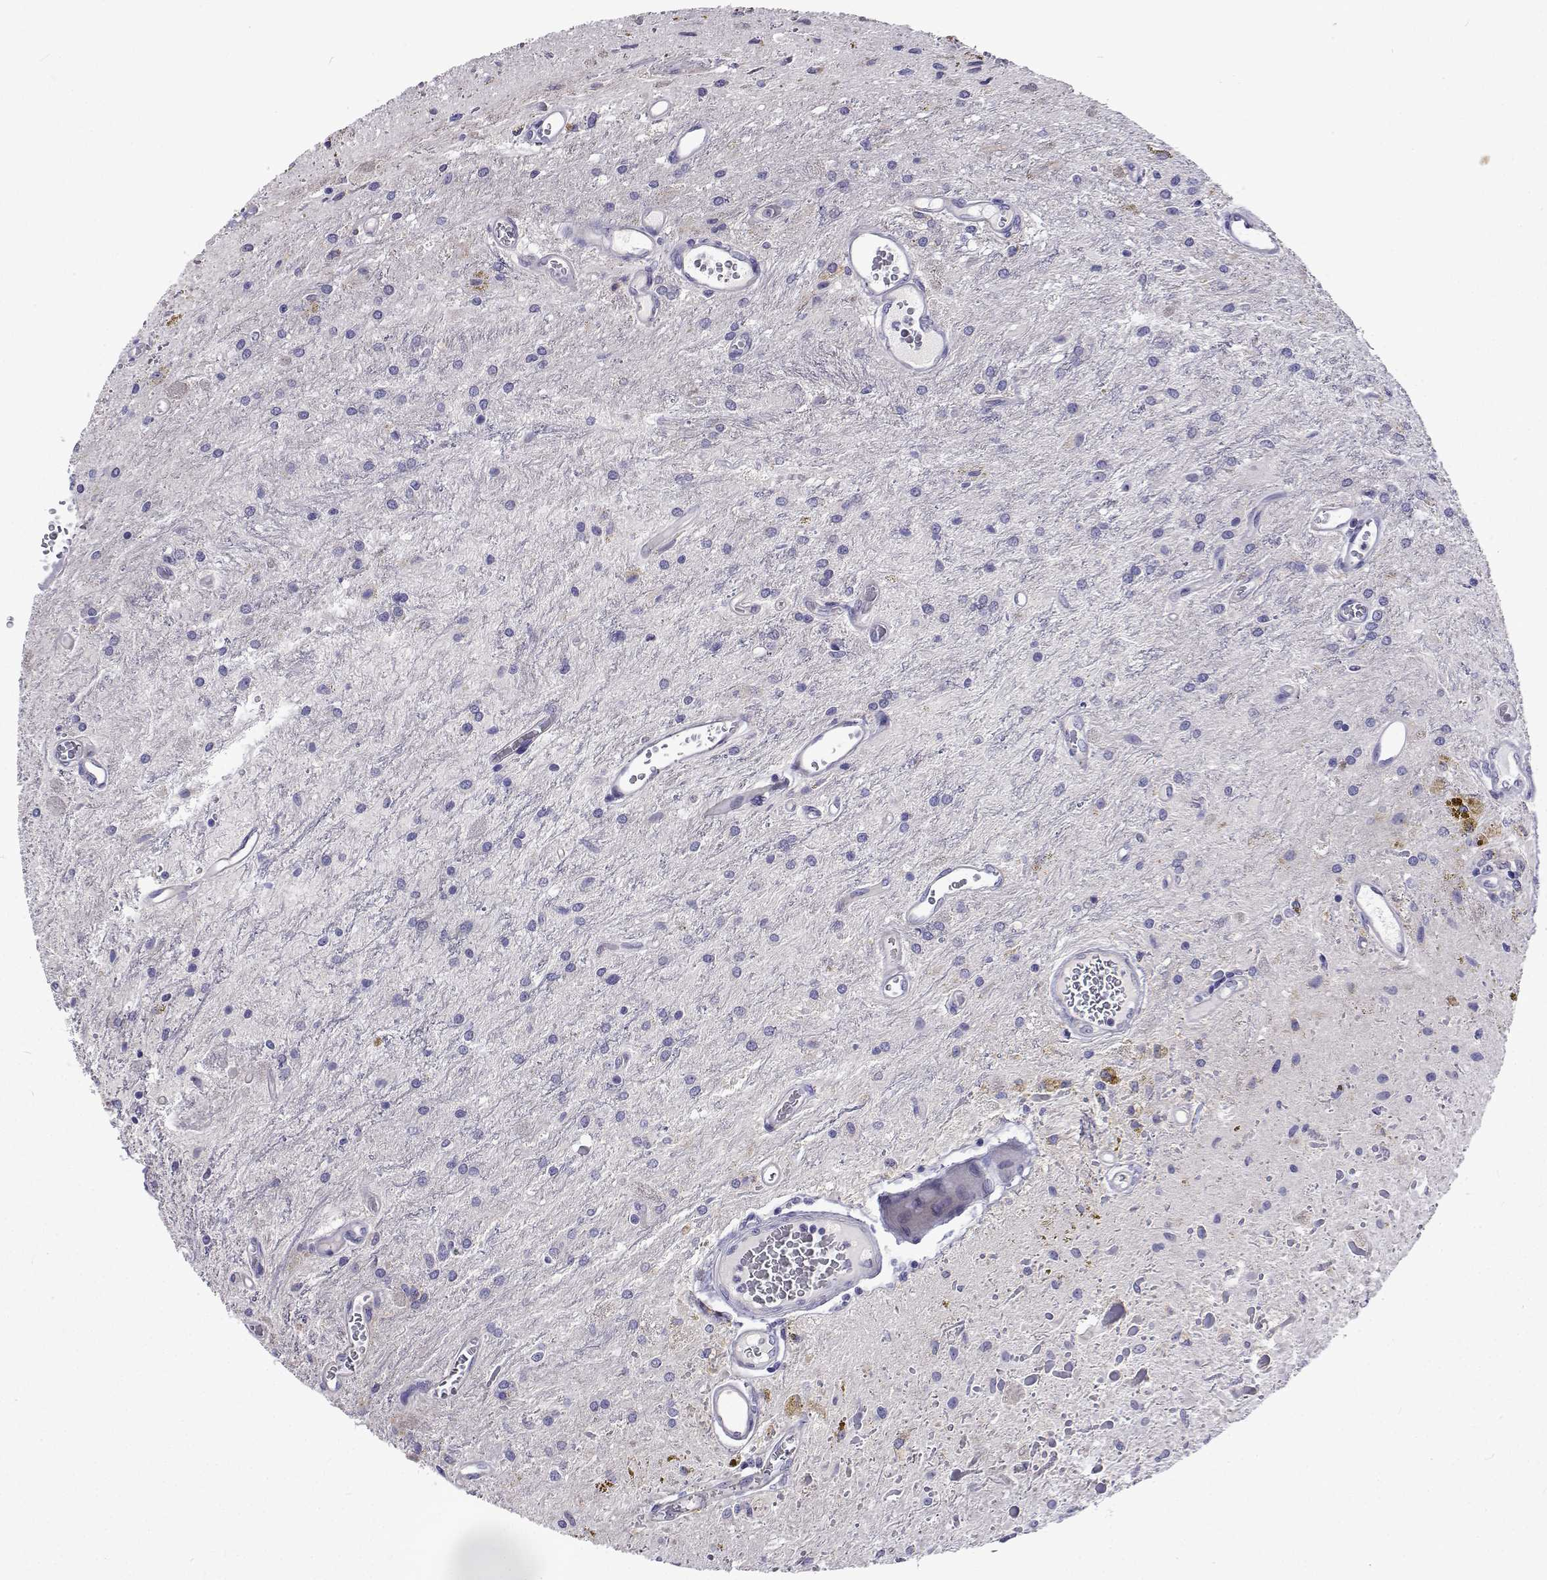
{"staining": {"intensity": "negative", "quantity": "none", "location": "none"}, "tissue": "glioma", "cell_type": "Tumor cells", "image_type": "cancer", "snomed": [{"axis": "morphology", "description": "Glioma, malignant, Low grade"}, {"axis": "topography", "description": "Cerebellum"}], "caption": "High power microscopy image of an IHC photomicrograph of malignant glioma (low-grade), revealing no significant positivity in tumor cells.", "gene": "LHFPL7", "patient": {"sex": "female", "age": 14}}